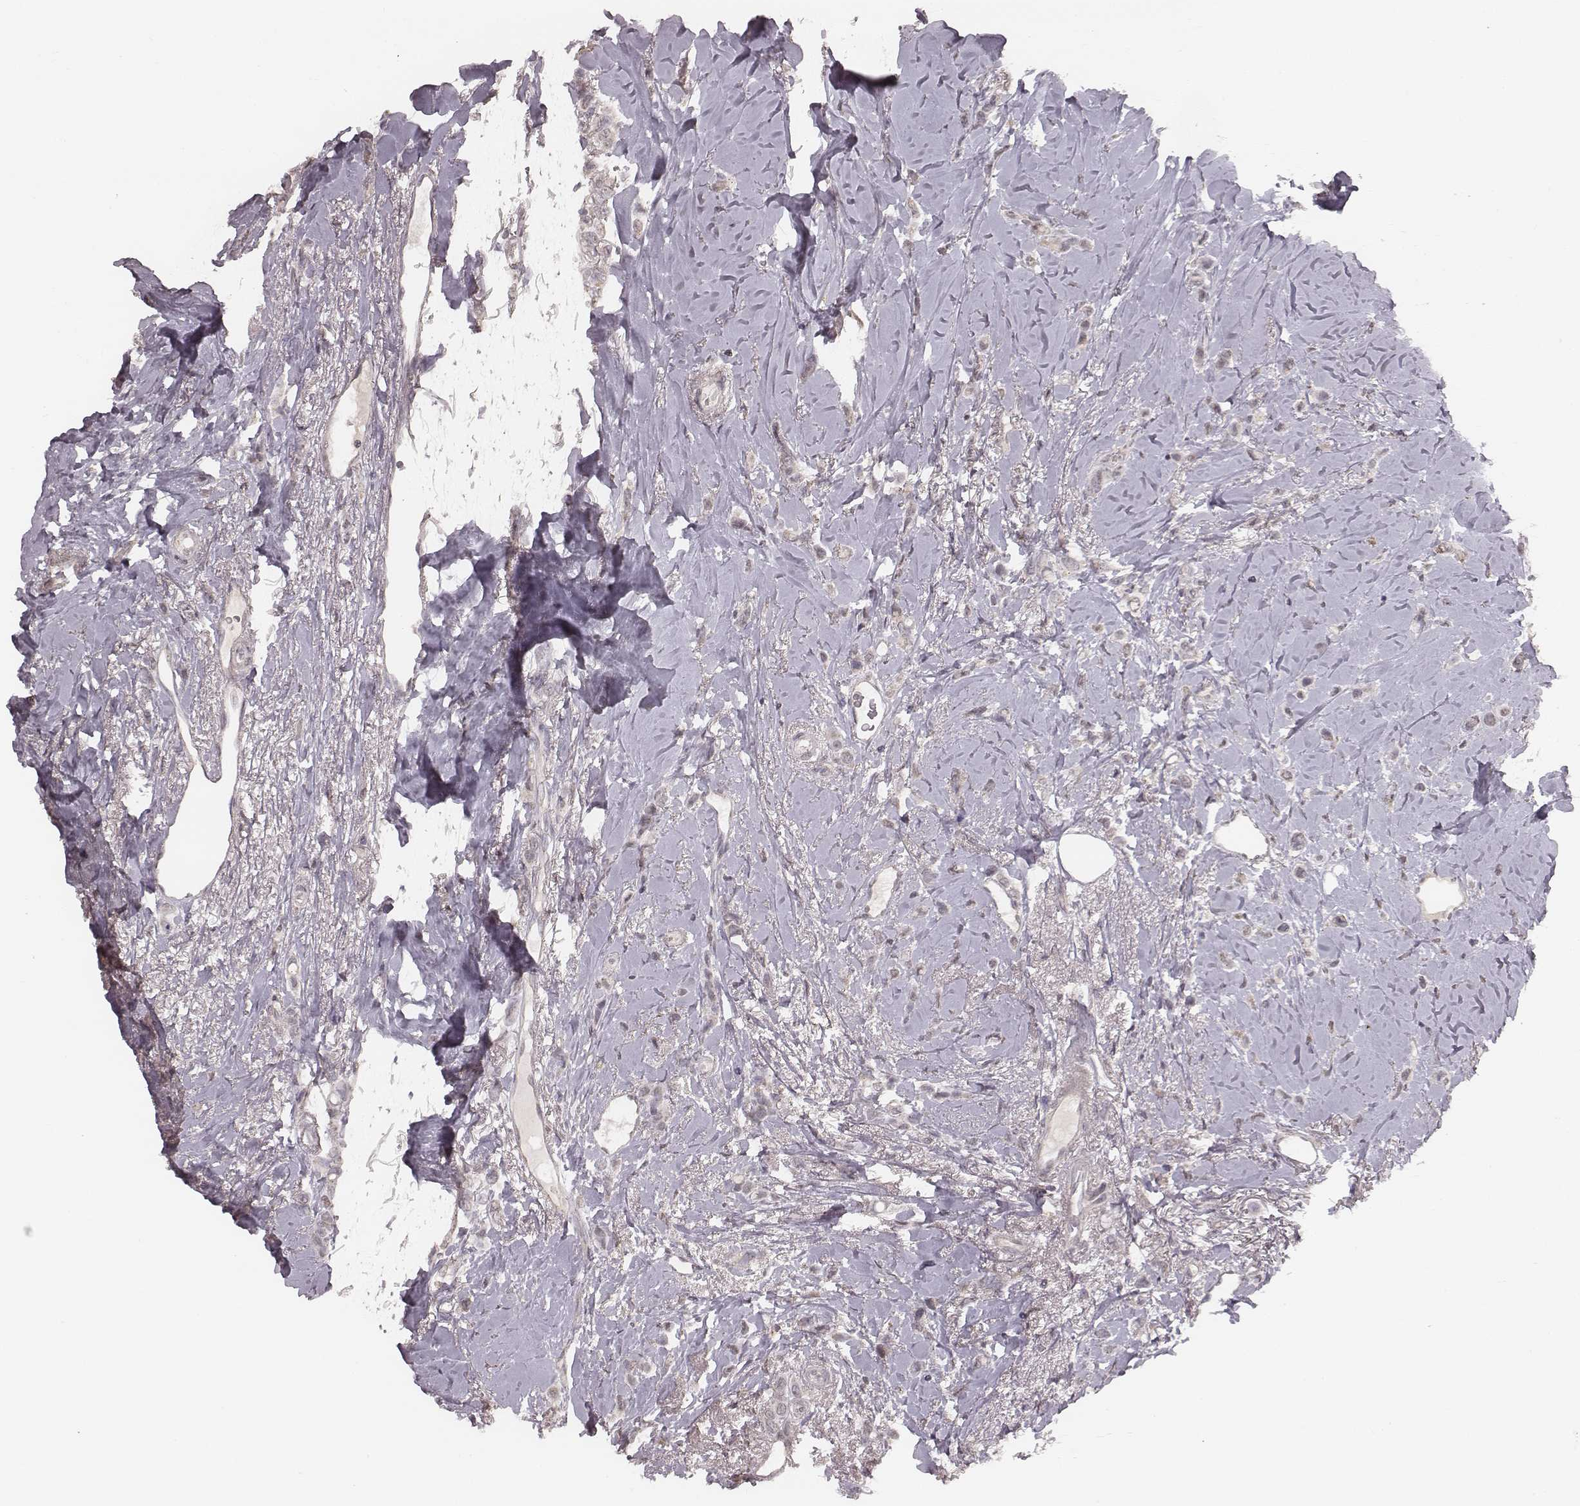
{"staining": {"intensity": "negative", "quantity": "none", "location": "none"}, "tissue": "breast cancer", "cell_type": "Tumor cells", "image_type": "cancer", "snomed": [{"axis": "morphology", "description": "Lobular carcinoma"}, {"axis": "topography", "description": "Breast"}], "caption": "The IHC photomicrograph has no significant staining in tumor cells of breast cancer (lobular carcinoma) tissue.", "gene": "SLC7A4", "patient": {"sex": "female", "age": 66}}